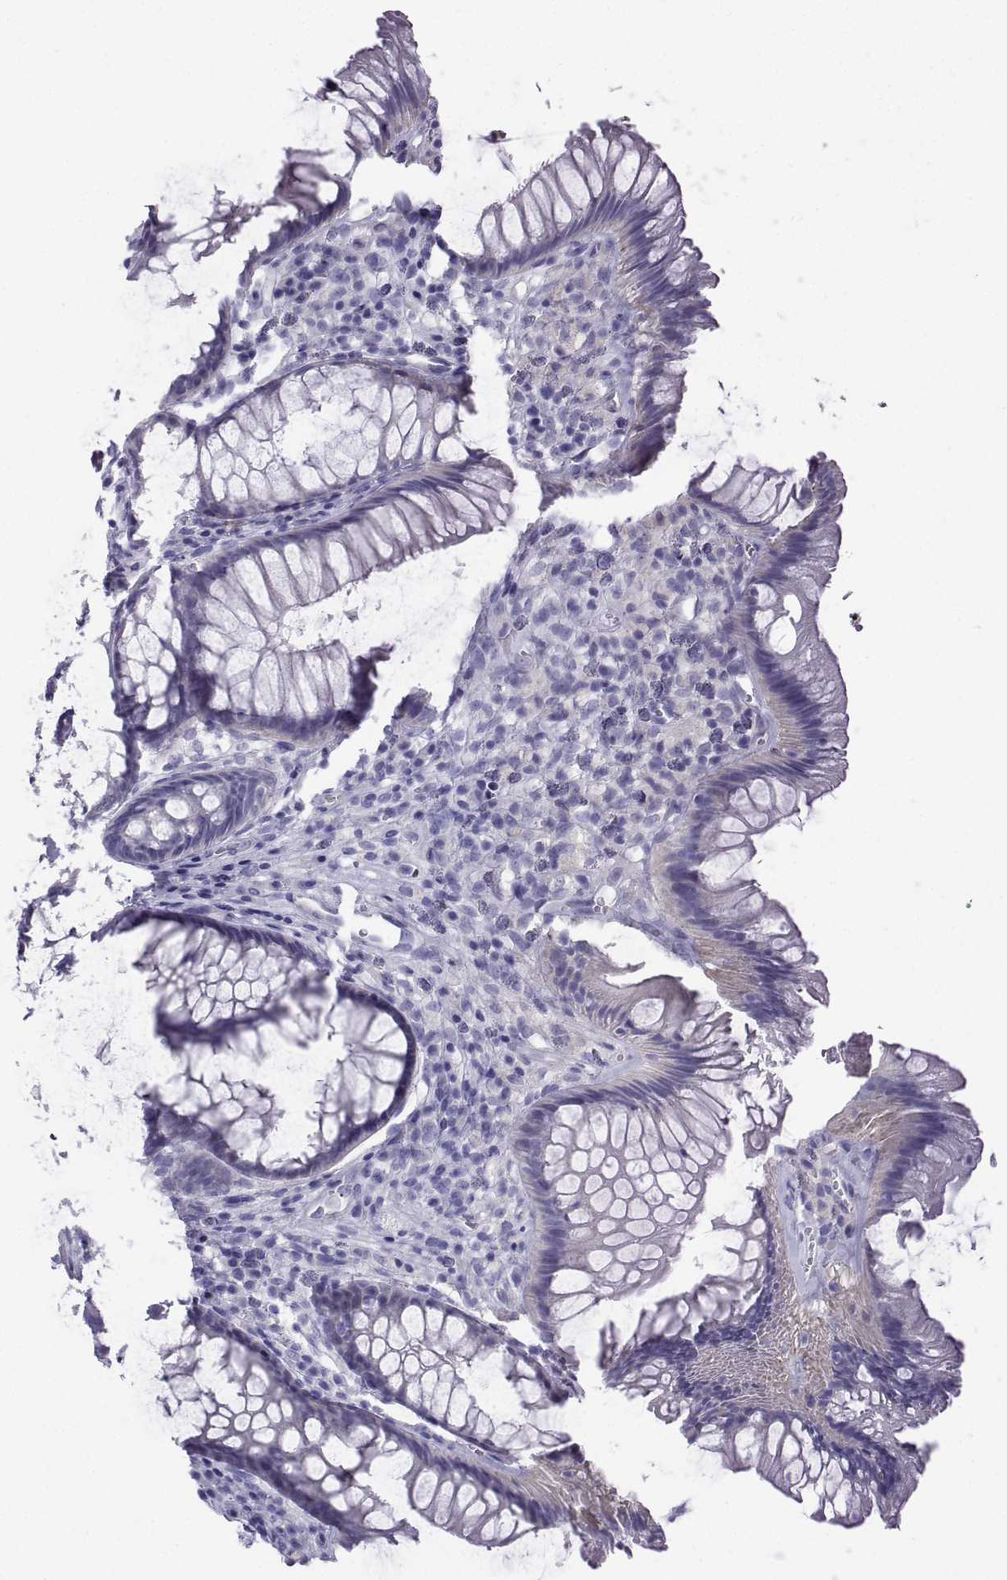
{"staining": {"intensity": "weak", "quantity": "<25%", "location": "cytoplasmic/membranous"}, "tissue": "rectum", "cell_type": "Glandular cells", "image_type": "normal", "snomed": [{"axis": "morphology", "description": "Normal tissue, NOS"}, {"axis": "topography", "description": "Smooth muscle"}, {"axis": "topography", "description": "Rectum"}], "caption": "An IHC histopathology image of unremarkable rectum is shown. There is no staining in glandular cells of rectum. The staining was performed using DAB (3,3'-diaminobenzidine) to visualize the protein expression in brown, while the nuclei were stained in blue with hematoxylin (Magnification: 20x).", "gene": "FBXO24", "patient": {"sex": "male", "age": 53}}